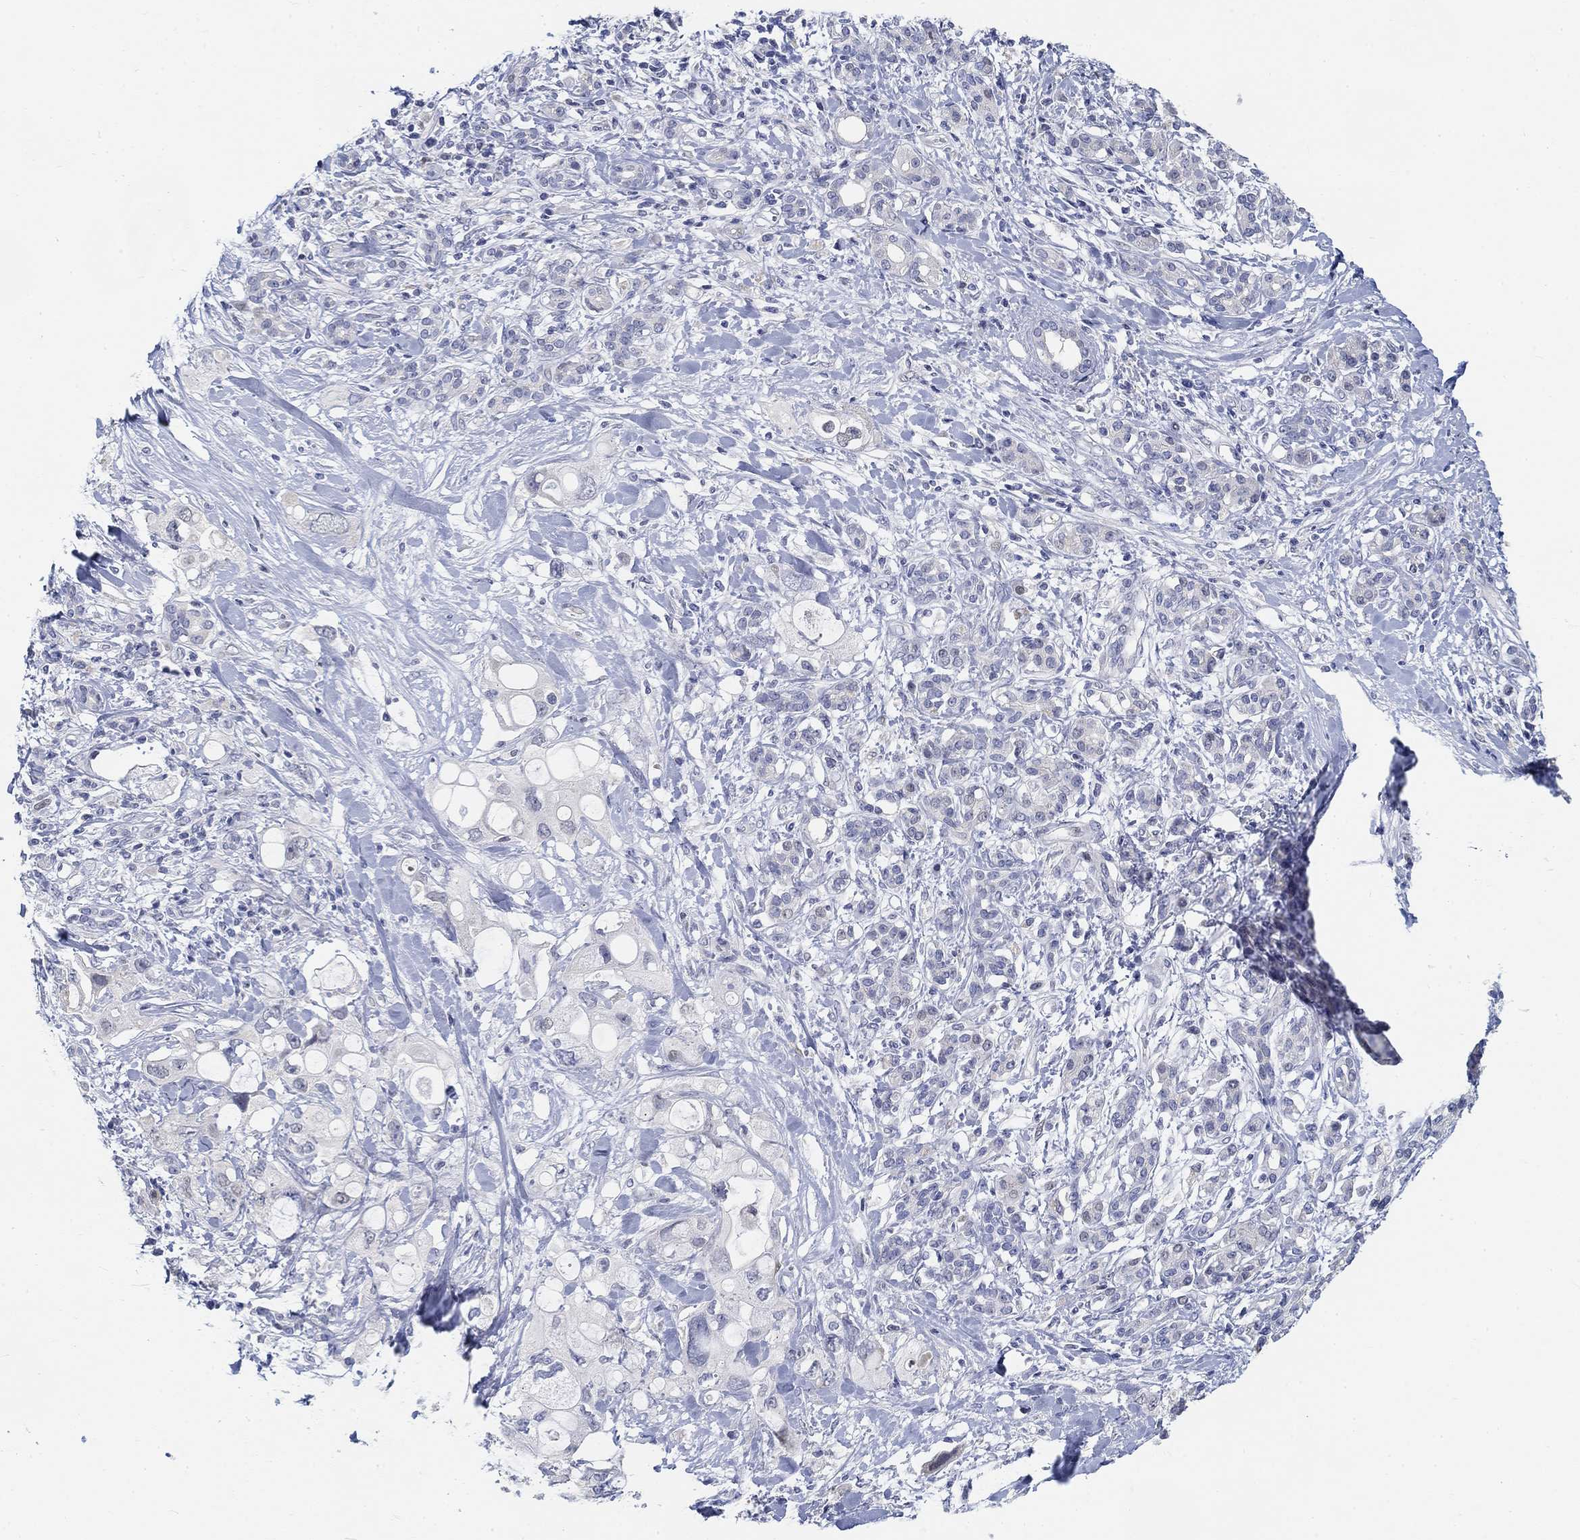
{"staining": {"intensity": "negative", "quantity": "none", "location": "none"}, "tissue": "pancreatic cancer", "cell_type": "Tumor cells", "image_type": "cancer", "snomed": [{"axis": "morphology", "description": "Adenocarcinoma, NOS"}, {"axis": "topography", "description": "Pancreas"}], "caption": "Immunohistochemistry of human adenocarcinoma (pancreatic) exhibits no expression in tumor cells. (Brightfield microscopy of DAB (3,3'-diaminobenzidine) IHC at high magnification).", "gene": "SNTG2", "patient": {"sex": "female", "age": 56}}